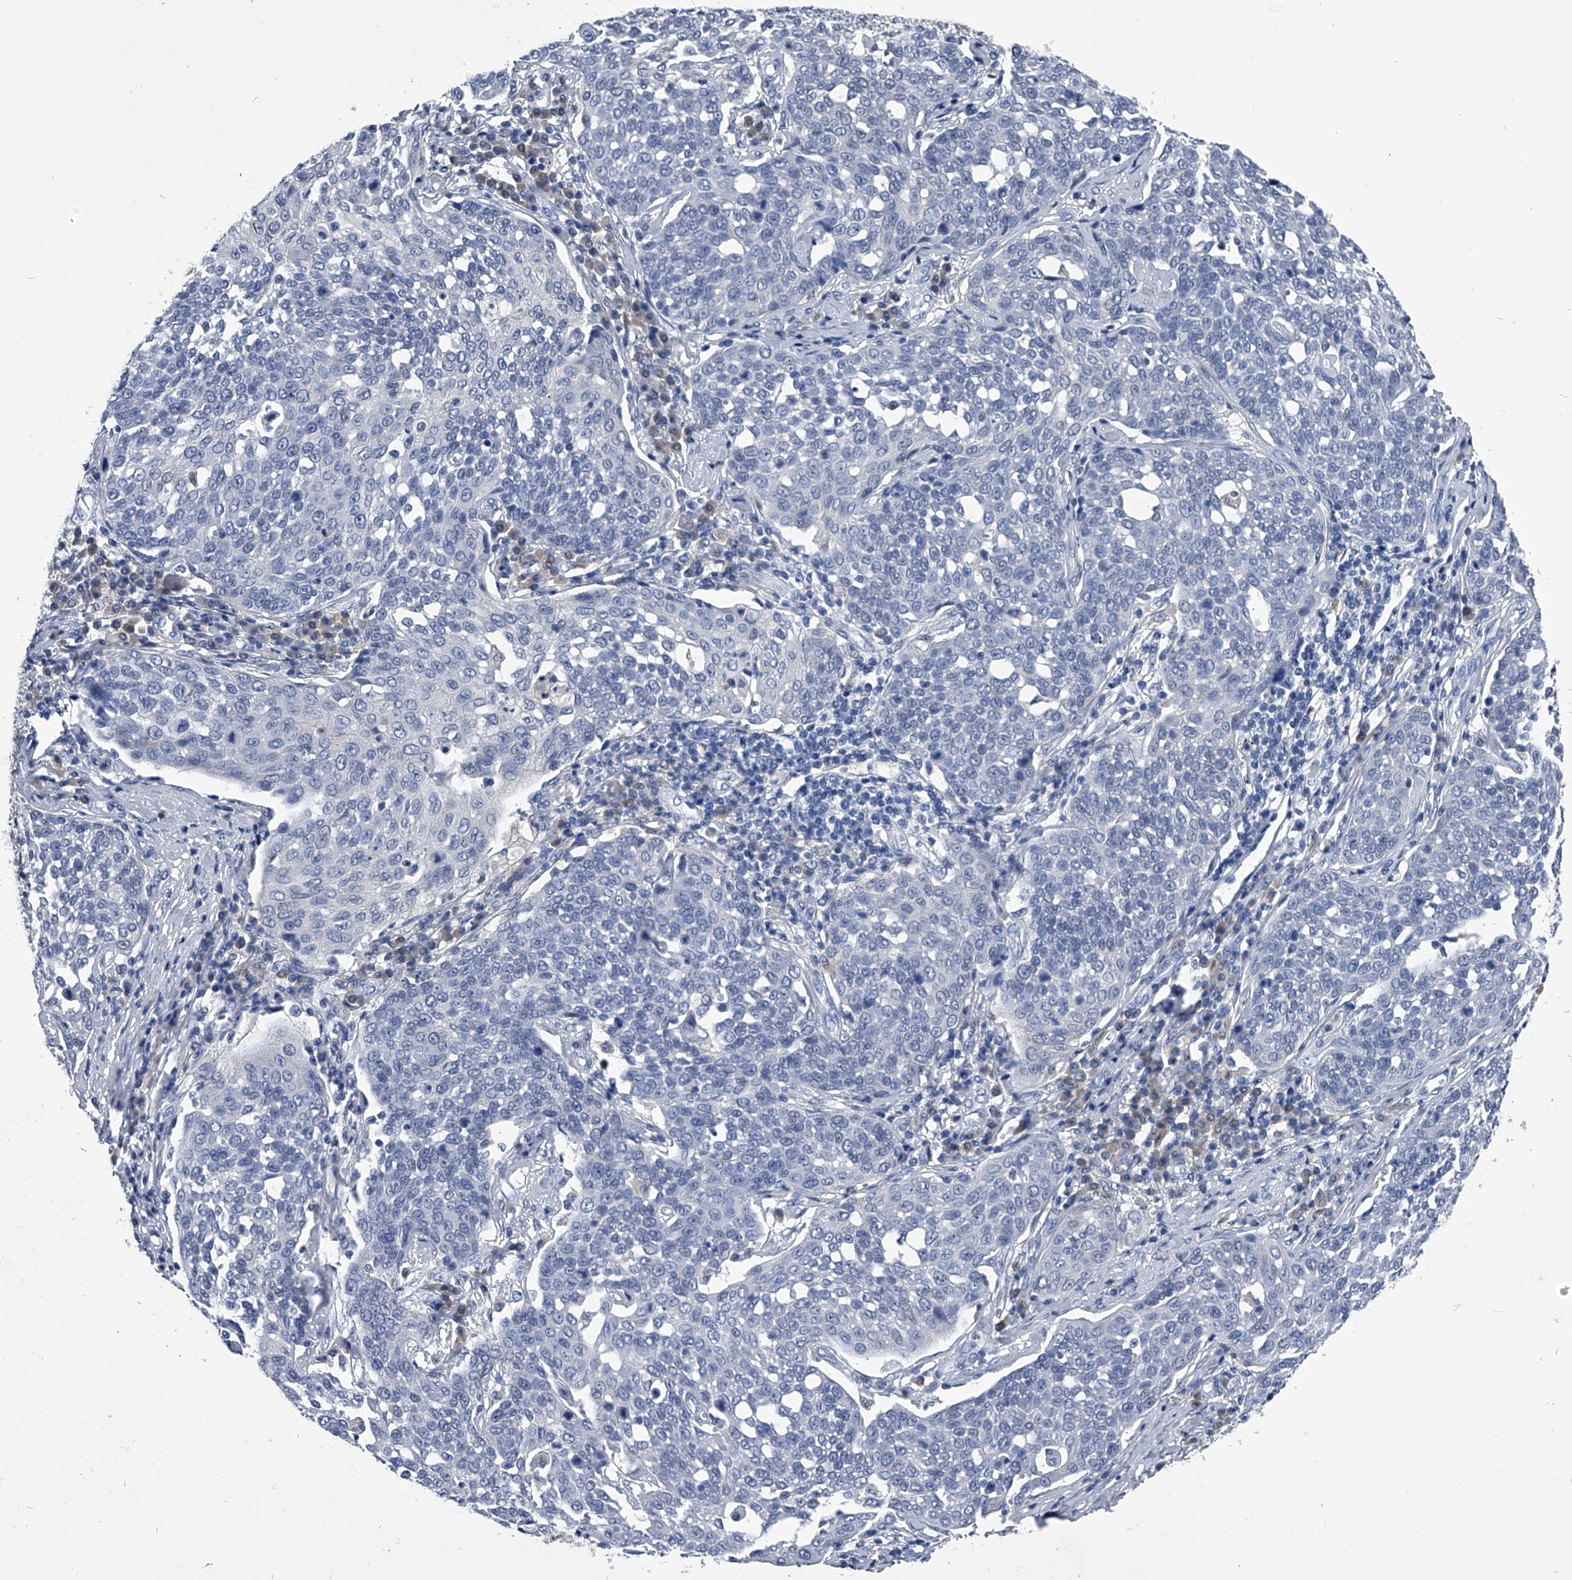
{"staining": {"intensity": "negative", "quantity": "none", "location": "none"}, "tissue": "cervical cancer", "cell_type": "Tumor cells", "image_type": "cancer", "snomed": [{"axis": "morphology", "description": "Squamous cell carcinoma, NOS"}, {"axis": "topography", "description": "Cervix"}], "caption": "IHC photomicrograph of neoplastic tissue: cervical squamous cell carcinoma stained with DAB (3,3'-diaminobenzidine) displays no significant protein staining in tumor cells.", "gene": "PDXK", "patient": {"sex": "female", "age": 34}}